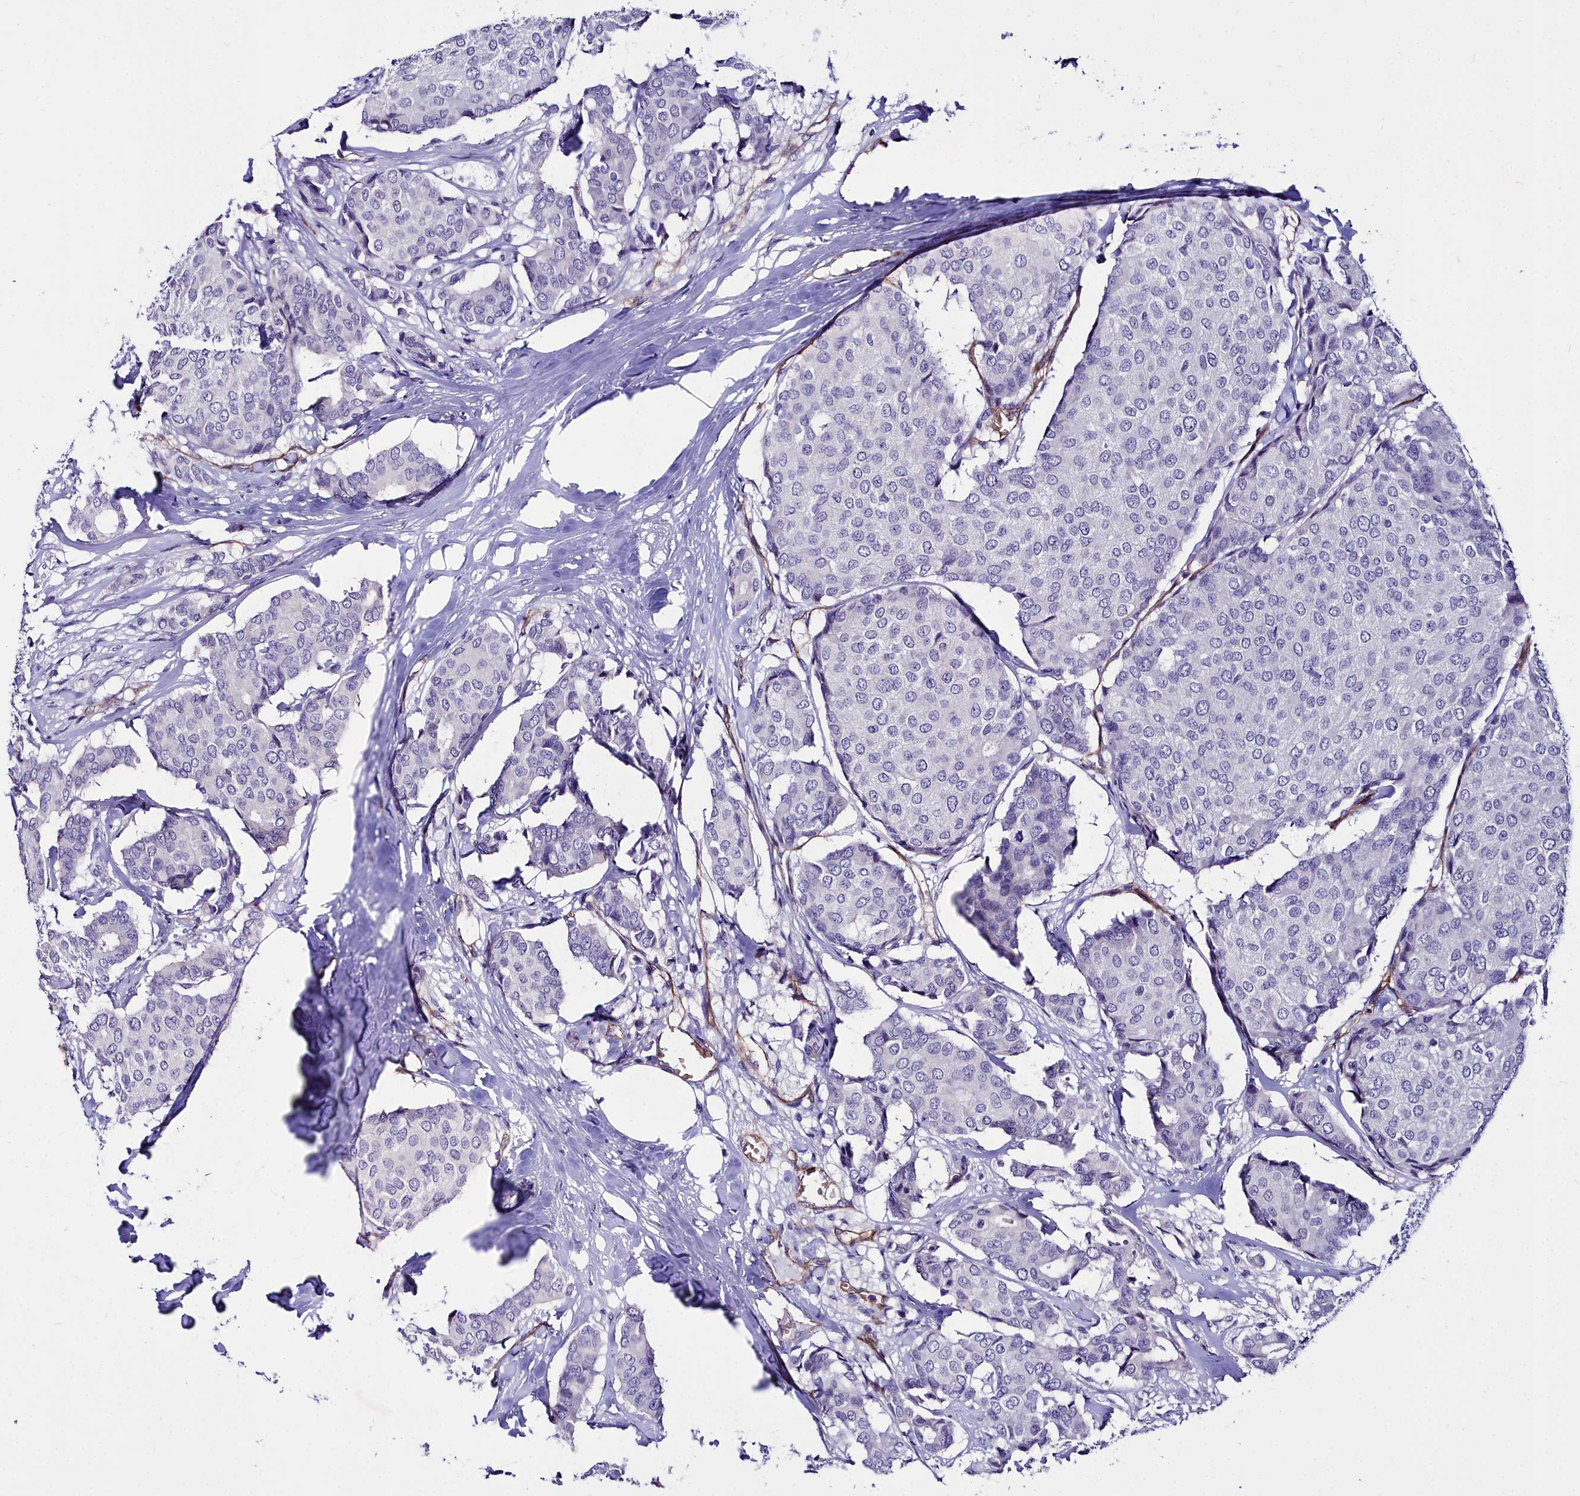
{"staining": {"intensity": "negative", "quantity": "none", "location": "none"}, "tissue": "breast cancer", "cell_type": "Tumor cells", "image_type": "cancer", "snomed": [{"axis": "morphology", "description": "Duct carcinoma"}, {"axis": "topography", "description": "Breast"}], "caption": "Immunohistochemistry (IHC) micrograph of neoplastic tissue: human breast cancer stained with DAB (3,3'-diaminobenzidine) demonstrates no significant protein staining in tumor cells.", "gene": "CYP4F11", "patient": {"sex": "female", "age": 75}}